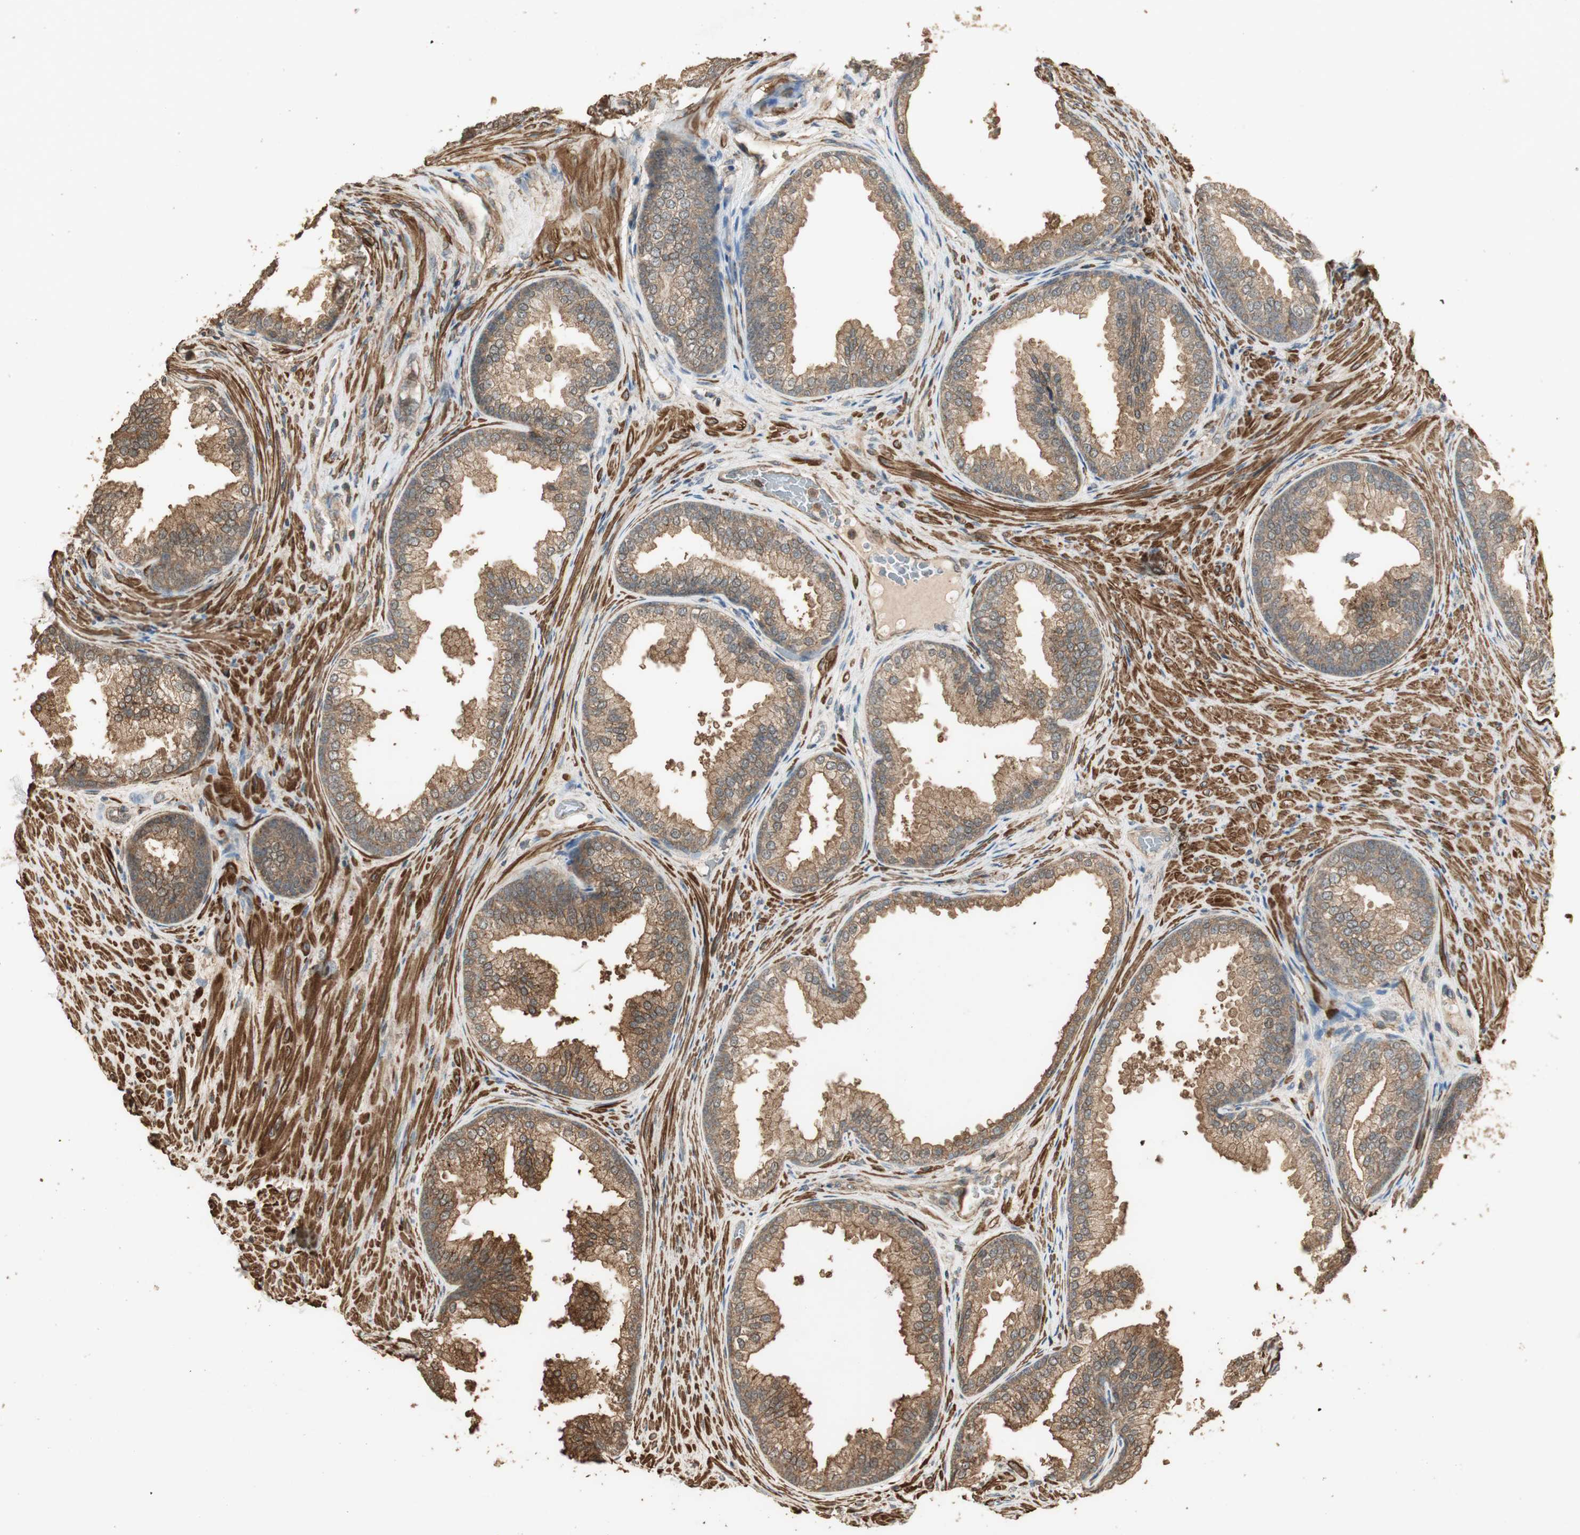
{"staining": {"intensity": "moderate", "quantity": ">75%", "location": "cytoplasmic/membranous"}, "tissue": "prostate", "cell_type": "Glandular cells", "image_type": "normal", "snomed": [{"axis": "morphology", "description": "Normal tissue, NOS"}, {"axis": "topography", "description": "Prostate"}], "caption": "IHC image of unremarkable prostate: human prostate stained using IHC displays medium levels of moderate protein expression localized specifically in the cytoplasmic/membranous of glandular cells, appearing as a cytoplasmic/membranous brown color.", "gene": "USP2", "patient": {"sex": "male", "age": 76}}